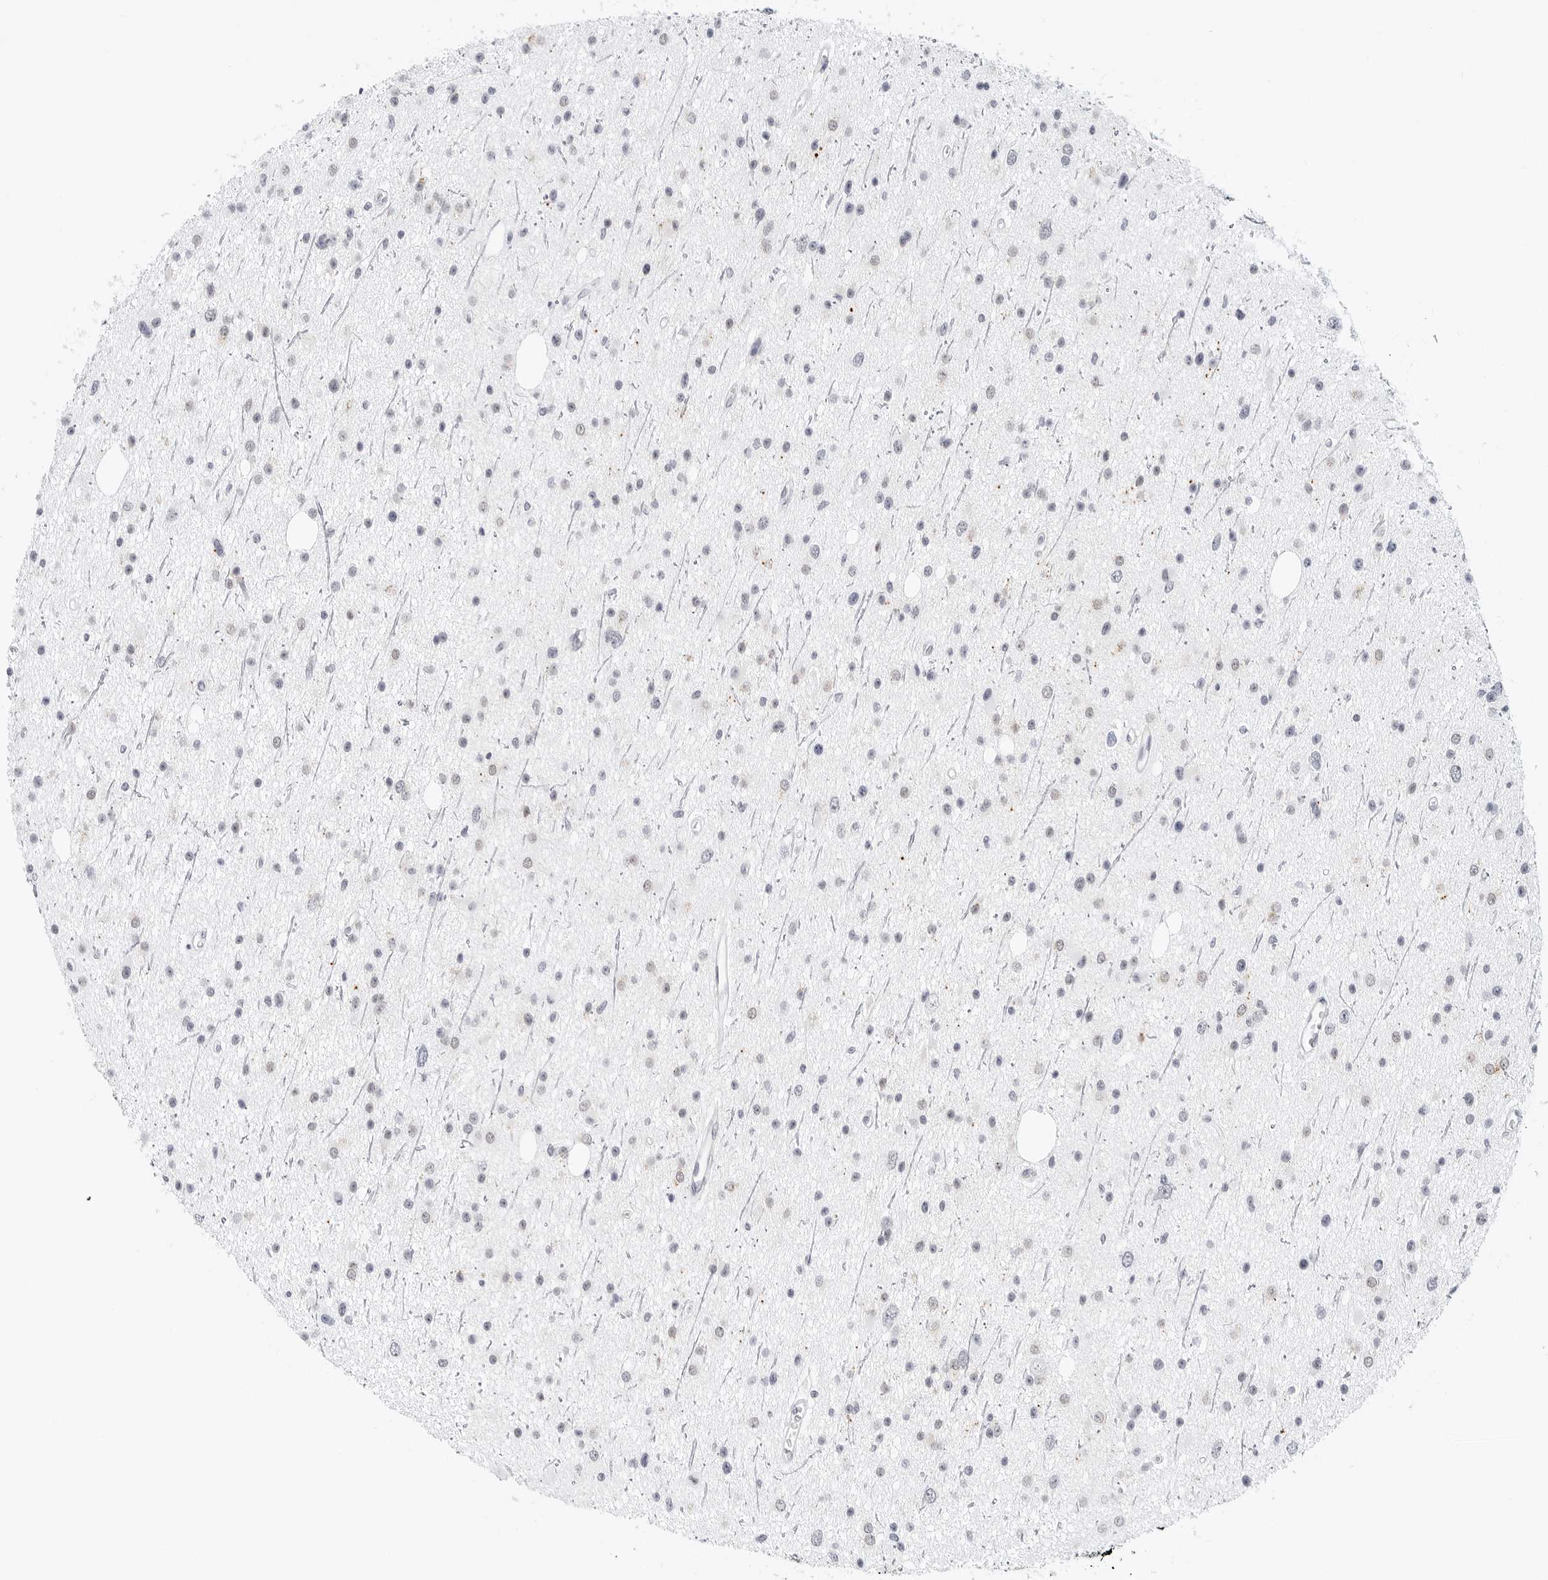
{"staining": {"intensity": "negative", "quantity": "none", "location": "none"}, "tissue": "glioma", "cell_type": "Tumor cells", "image_type": "cancer", "snomed": [{"axis": "morphology", "description": "Glioma, malignant, Low grade"}, {"axis": "topography", "description": "Cerebral cortex"}], "caption": "This photomicrograph is of malignant low-grade glioma stained with immunohistochemistry to label a protein in brown with the nuclei are counter-stained blue. There is no positivity in tumor cells.", "gene": "TSEN2", "patient": {"sex": "female", "age": 39}}